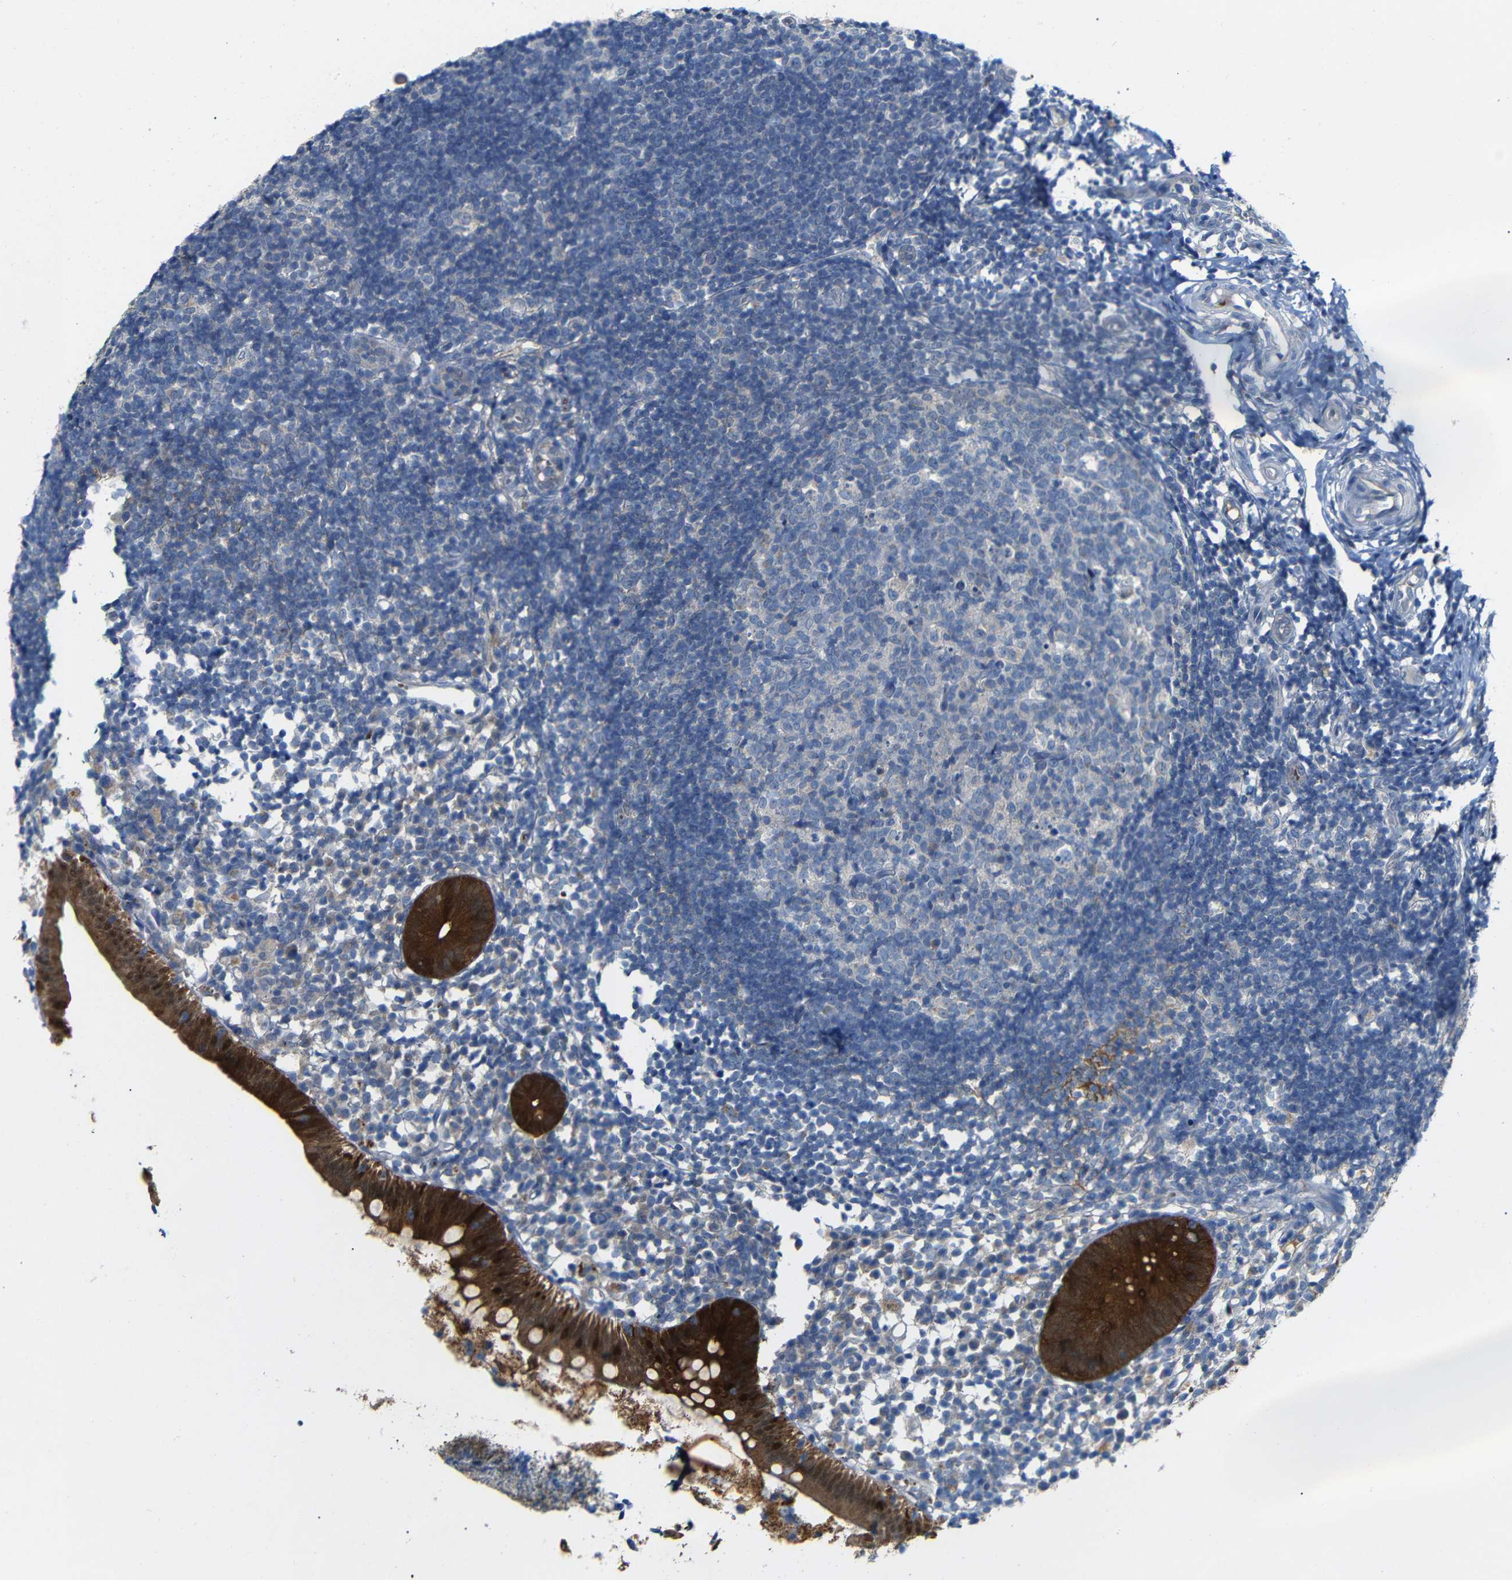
{"staining": {"intensity": "strong", "quantity": ">75%", "location": "cytoplasmic/membranous"}, "tissue": "appendix", "cell_type": "Glandular cells", "image_type": "normal", "snomed": [{"axis": "morphology", "description": "Normal tissue, NOS"}, {"axis": "topography", "description": "Appendix"}], "caption": "A brown stain labels strong cytoplasmic/membranous staining of a protein in glandular cells of benign appendix. (DAB IHC with brightfield microscopy, high magnification).", "gene": "TBC1D32", "patient": {"sex": "female", "age": 20}}